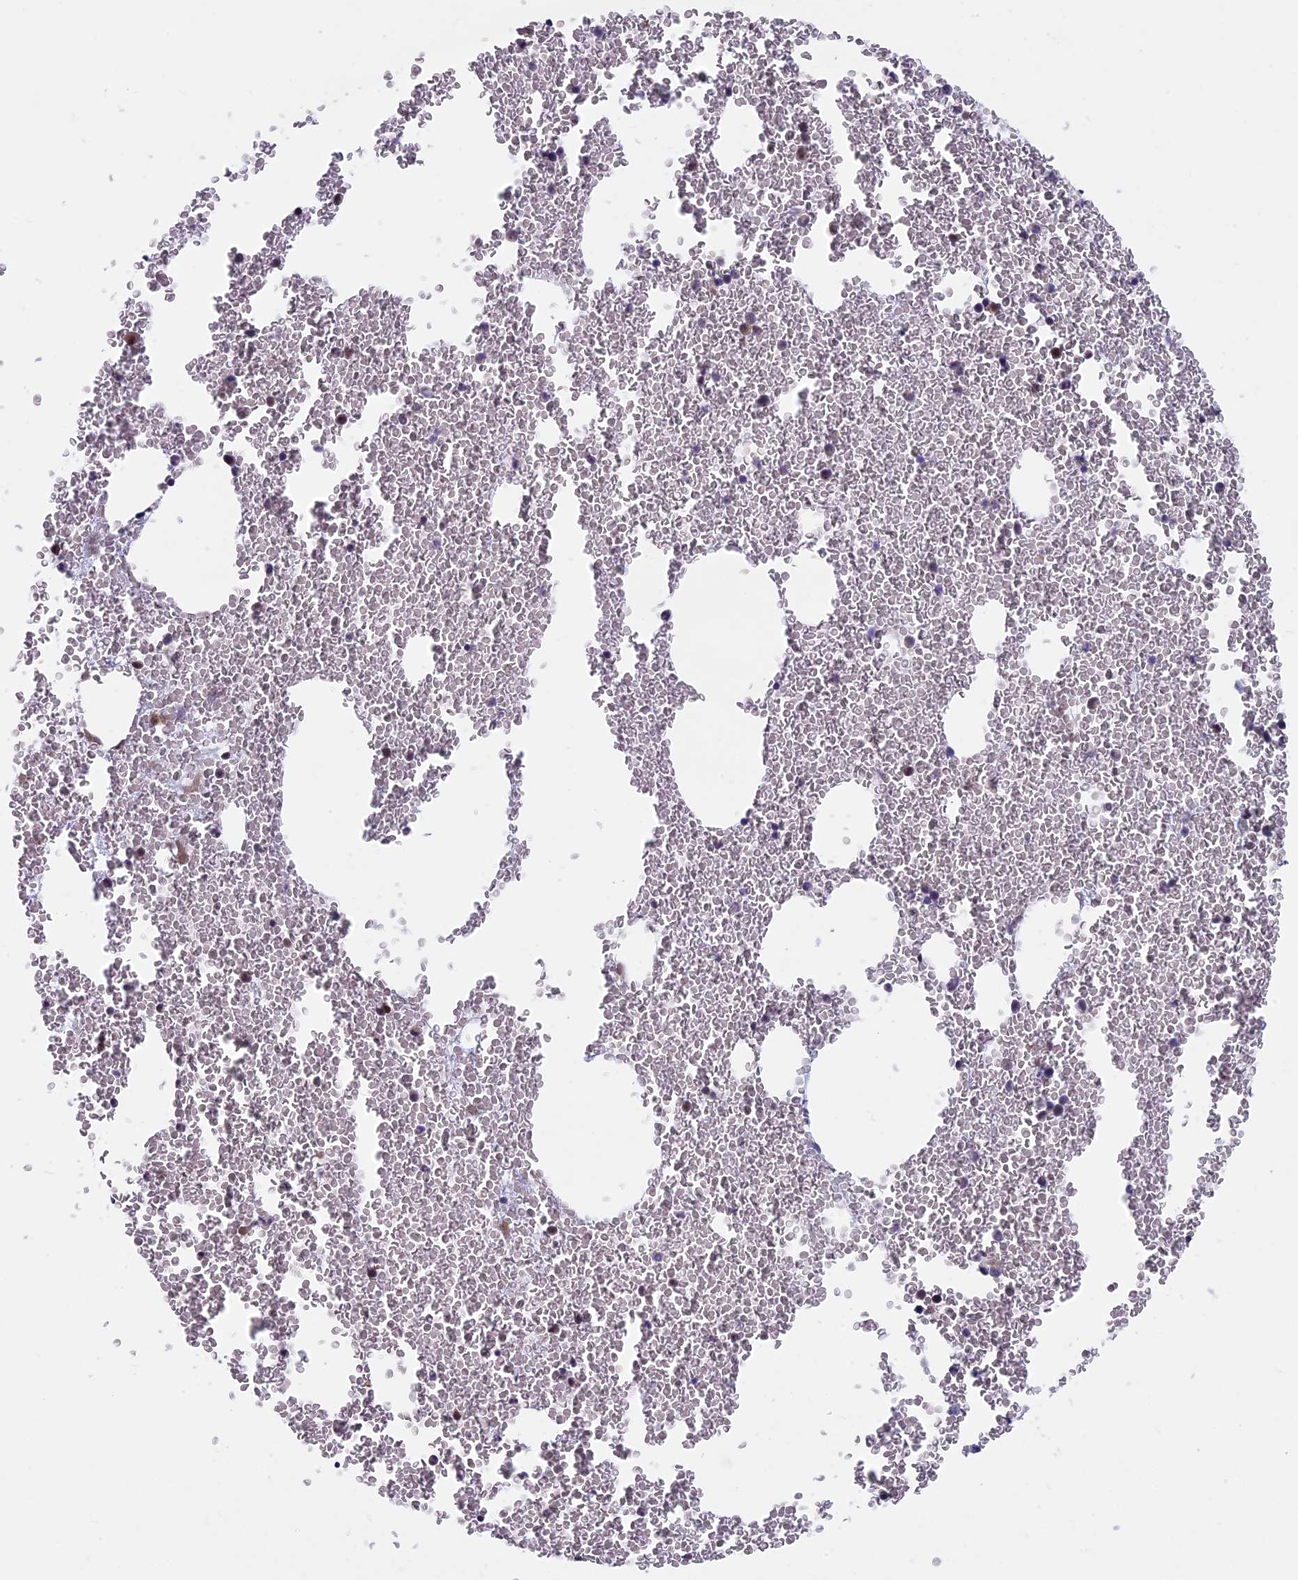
{"staining": {"intensity": "moderate", "quantity": "25%-75%", "location": "nuclear"}, "tissue": "bone marrow", "cell_type": "Hematopoietic cells", "image_type": "normal", "snomed": [{"axis": "morphology", "description": "Normal tissue, NOS"}, {"axis": "topography", "description": "Bone marrow"}], "caption": "Immunohistochemistry (IHC) of unremarkable human bone marrow reveals medium levels of moderate nuclear staining in approximately 25%-75% of hematopoietic cells. The staining was performed using DAB (3,3'-diaminobenzidine), with brown indicating positive protein expression. Nuclei are stained blue with hematoxylin.", "gene": "SPIRE1", "patient": {"sex": "male", "age": 75}}